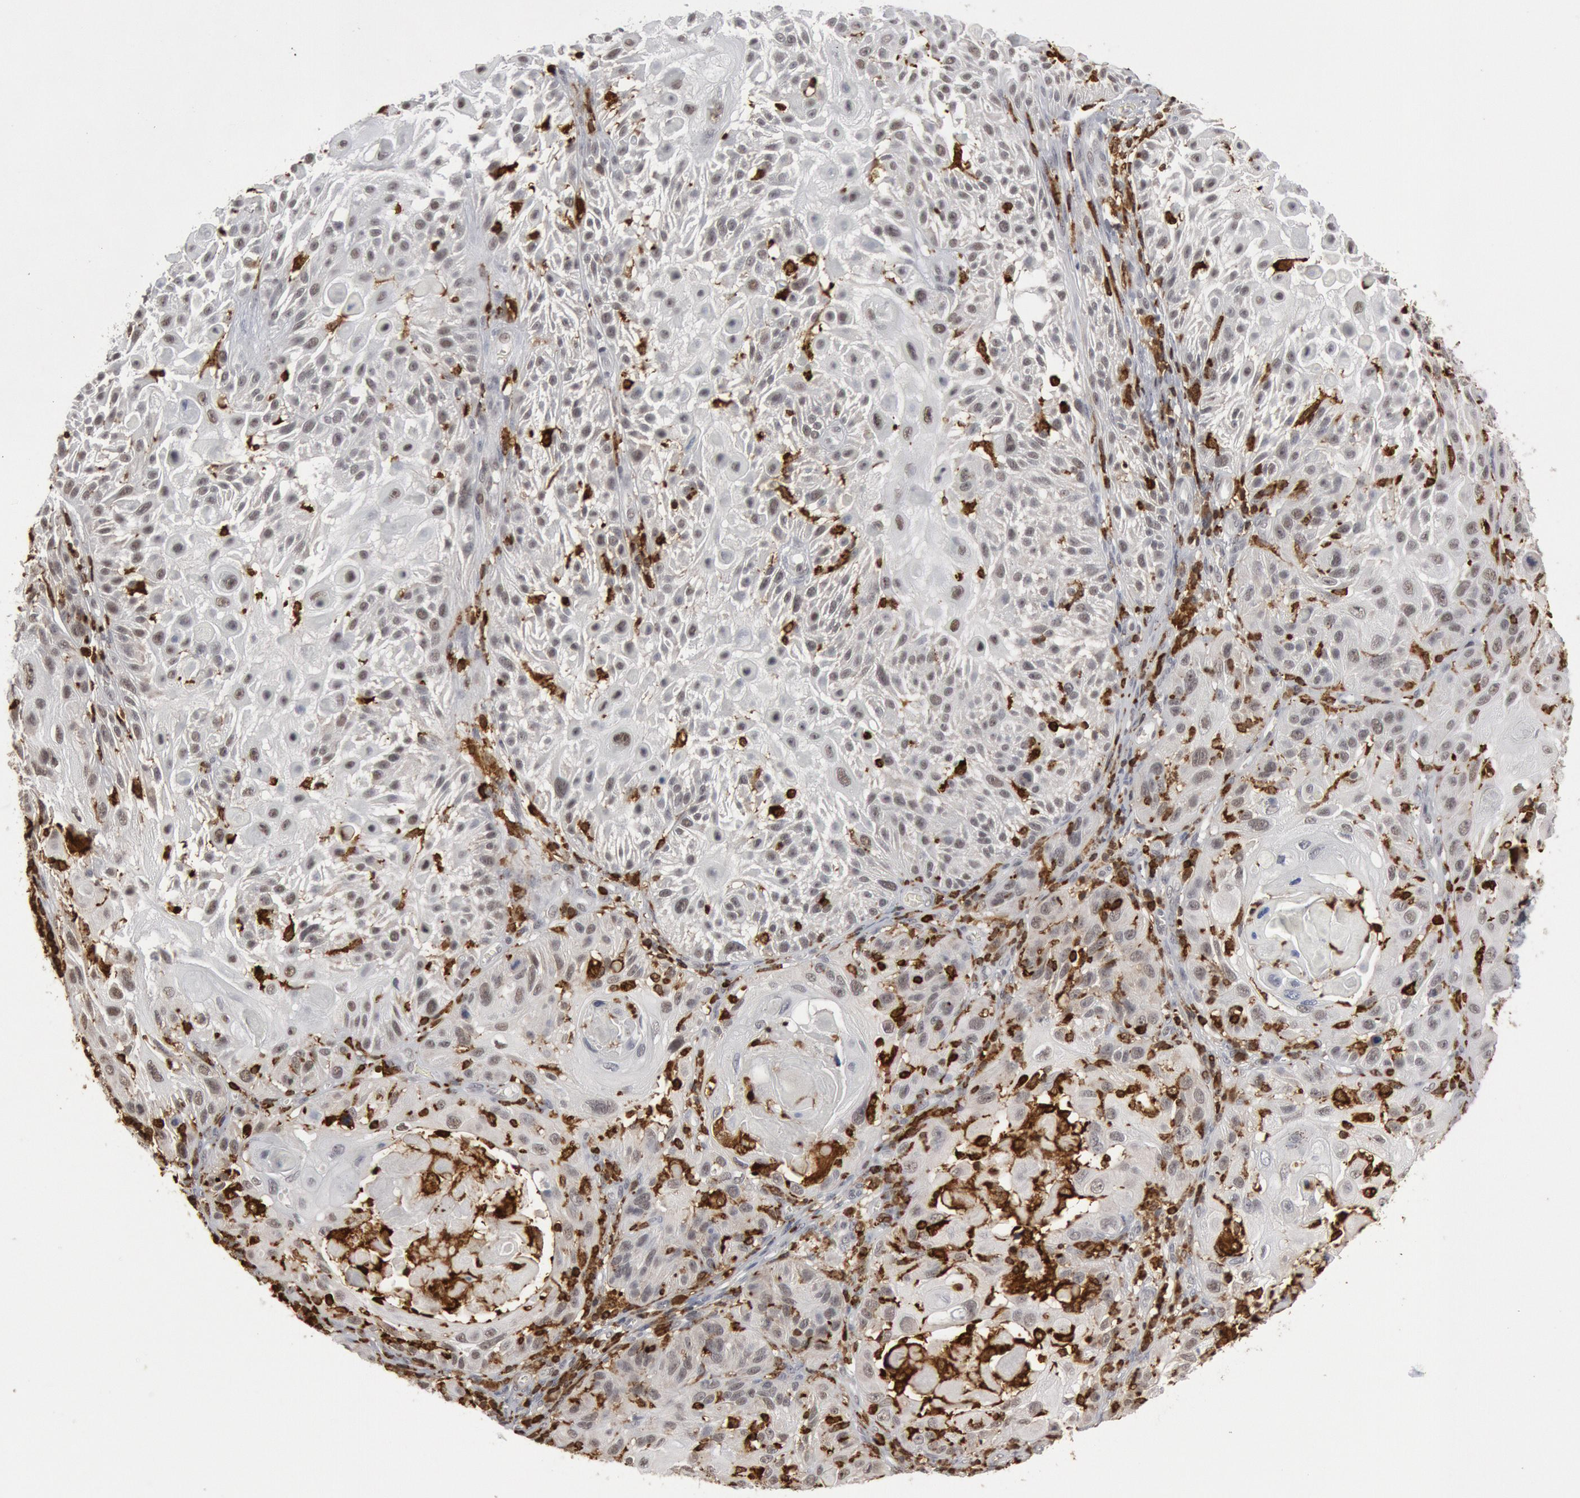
{"staining": {"intensity": "negative", "quantity": "none", "location": "none"}, "tissue": "skin cancer", "cell_type": "Tumor cells", "image_type": "cancer", "snomed": [{"axis": "morphology", "description": "Squamous cell carcinoma, NOS"}, {"axis": "topography", "description": "Skin"}], "caption": "Tumor cells are negative for protein expression in human skin cancer.", "gene": "PTPN6", "patient": {"sex": "female", "age": 89}}